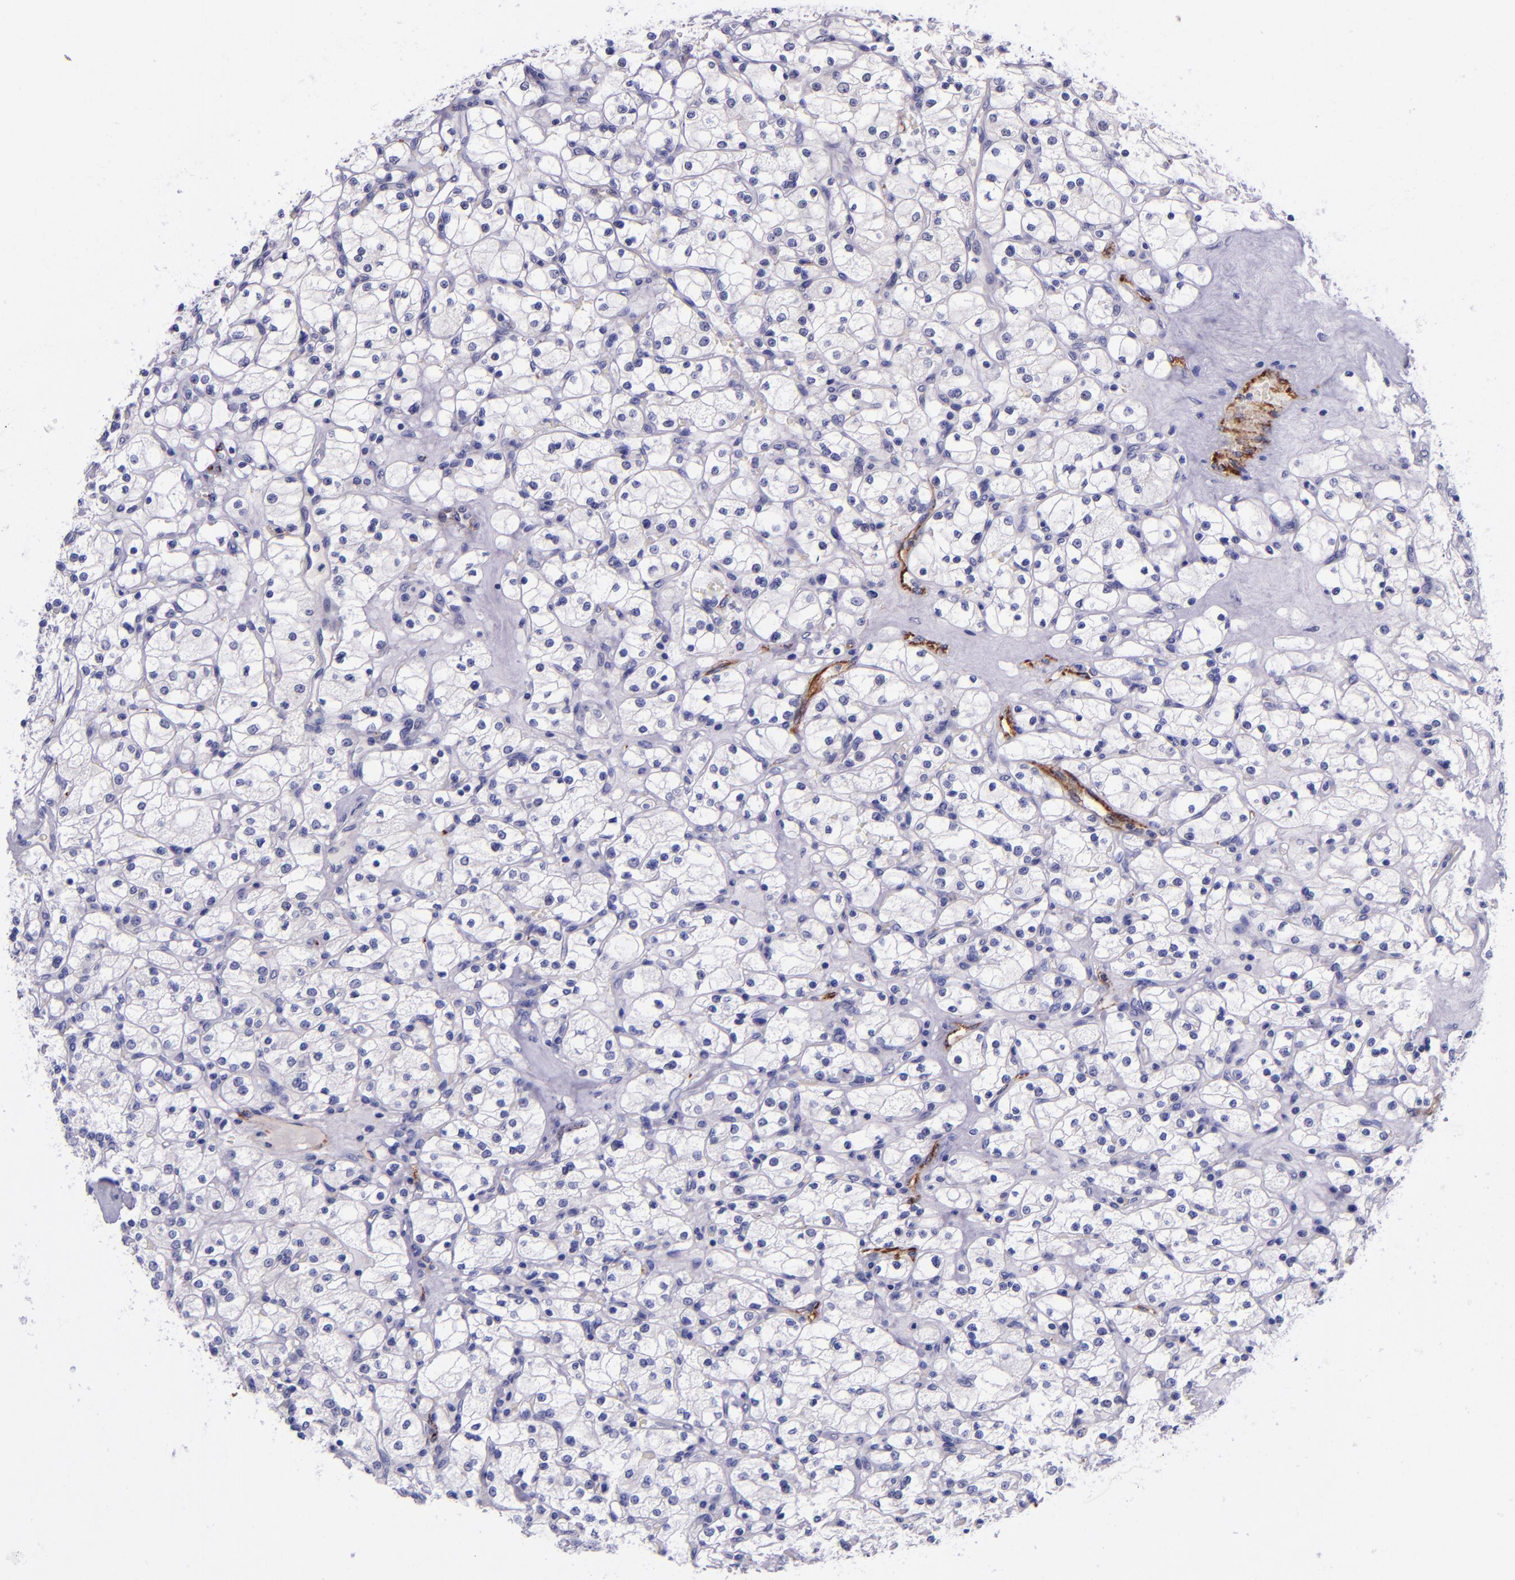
{"staining": {"intensity": "negative", "quantity": "none", "location": "none"}, "tissue": "renal cancer", "cell_type": "Tumor cells", "image_type": "cancer", "snomed": [{"axis": "morphology", "description": "Adenocarcinoma, NOS"}, {"axis": "topography", "description": "Kidney"}], "caption": "Adenocarcinoma (renal) was stained to show a protein in brown. There is no significant positivity in tumor cells. (DAB immunohistochemistry visualized using brightfield microscopy, high magnification).", "gene": "SELE", "patient": {"sex": "female", "age": 83}}